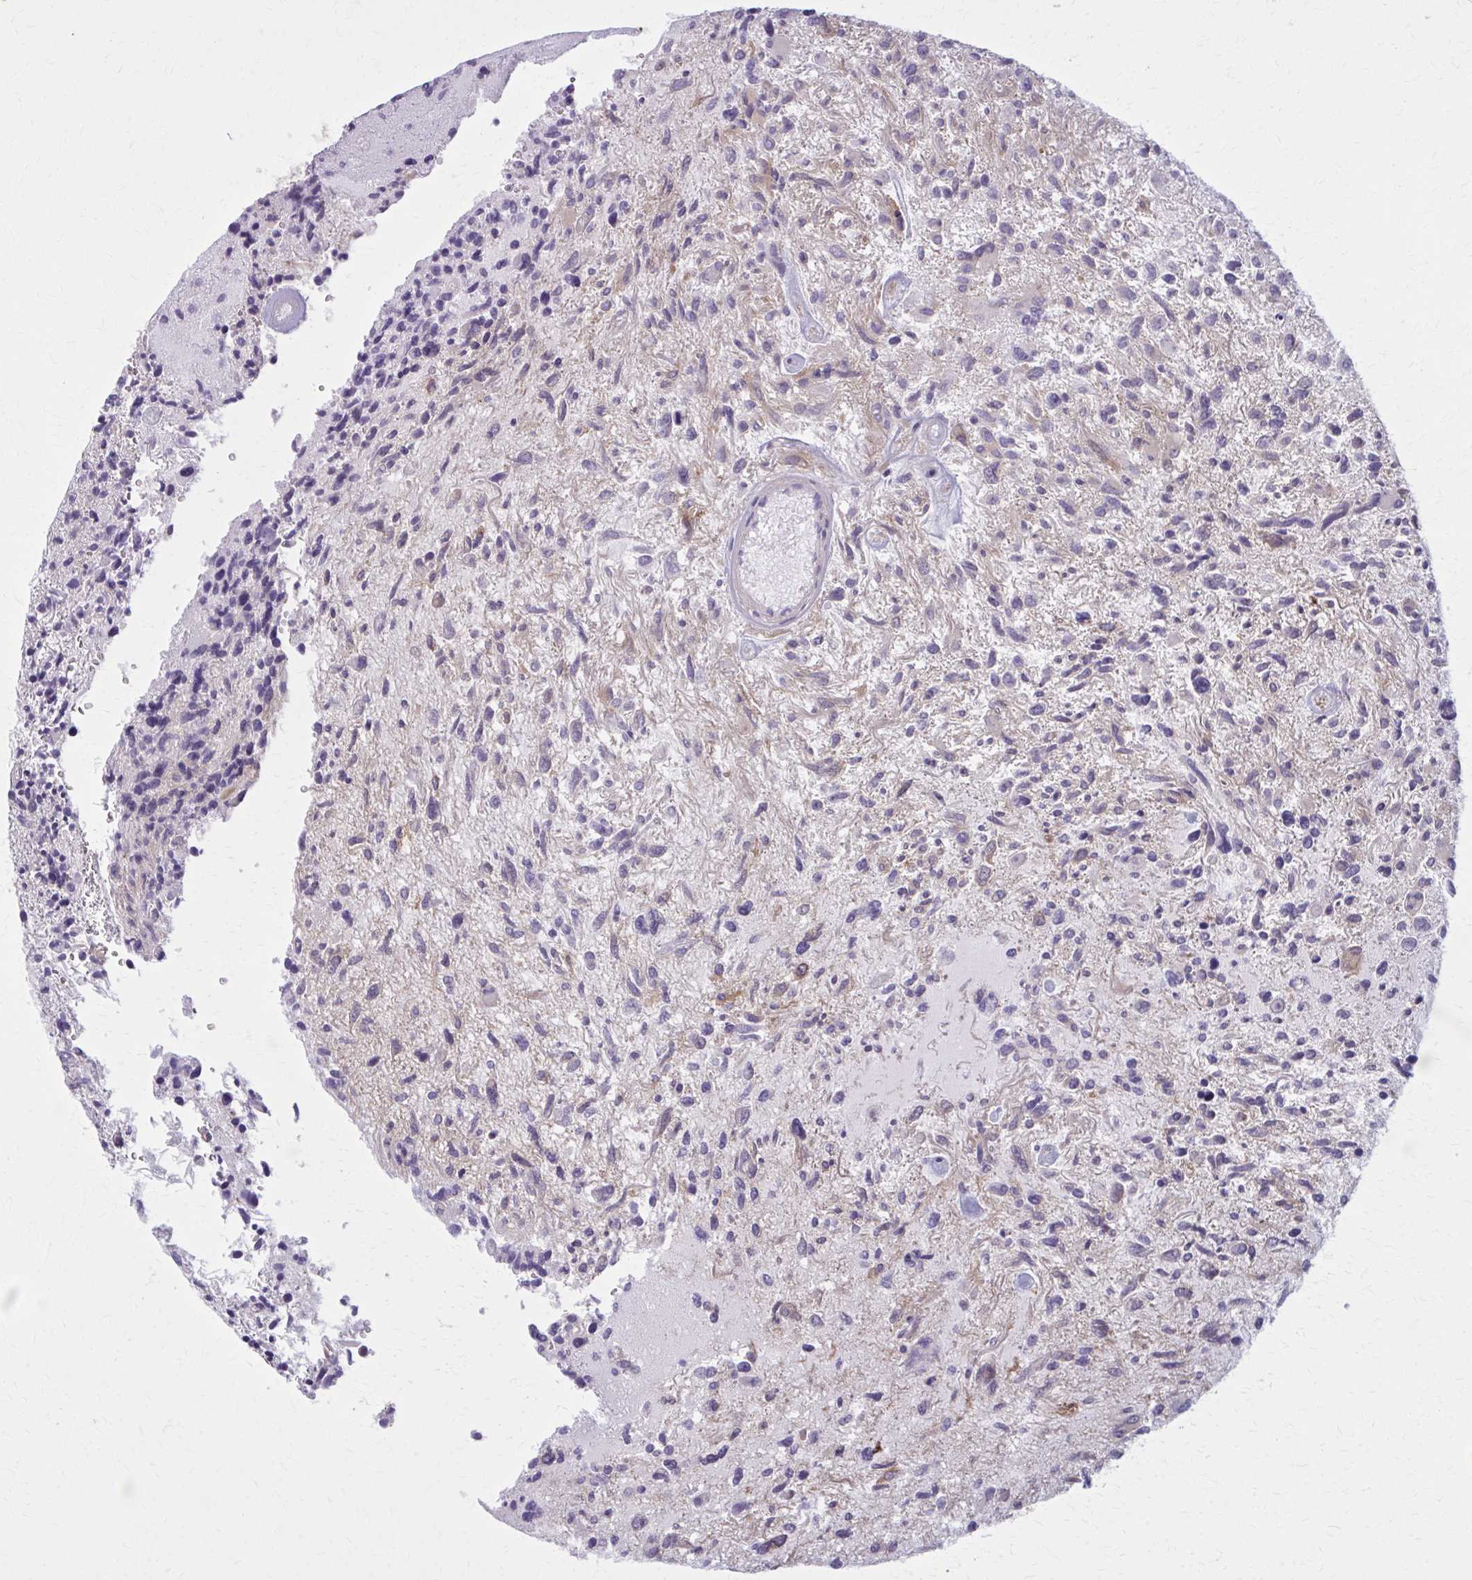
{"staining": {"intensity": "weak", "quantity": "<25%", "location": "cytoplasmic/membranous"}, "tissue": "glioma", "cell_type": "Tumor cells", "image_type": "cancer", "snomed": [{"axis": "morphology", "description": "Glioma, malignant, High grade"}, {"axis": "topography", "description": "Brain"}], "caption": "The immunohistochemistry photomicrograph has no significant staining in tumor cells of malignant glioma (high-grade) tissue.", "gene": "NUMBL", "patient": {"sex": "female", "age": 11}}